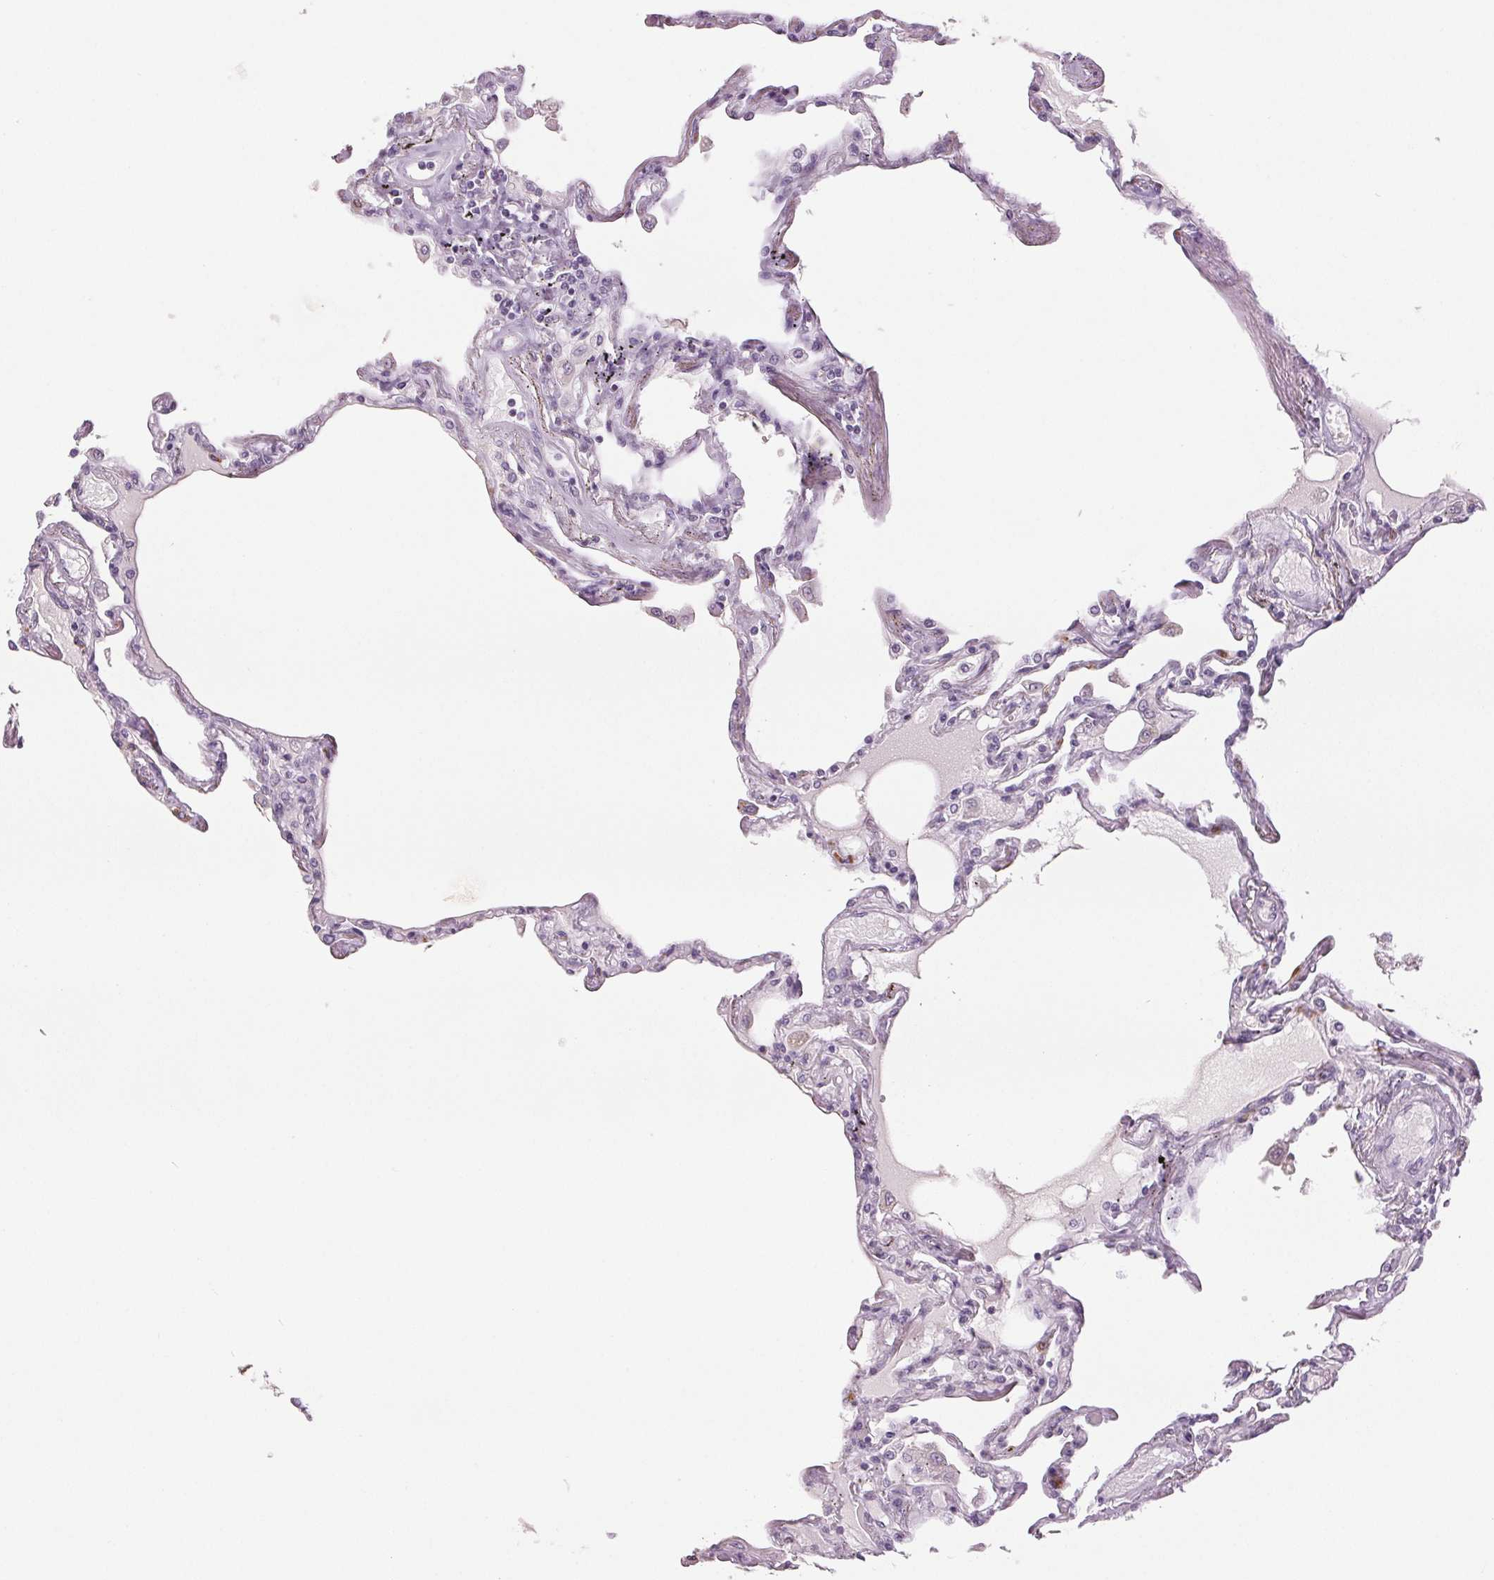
{"staining": {"intensity": "negative", "quantity": "none", "location": "none"}, "tissue": "lung", "cell_type": "Alveolar cells", "image_type": "normal", "snomed": [{"axis": "morphology", "description": "Normal tissue, NOS"}, {"axis": "morphology", "description": "Adenocarcinoma, NOS"}, {"axis": "topography", "description": "Cartilage tissue"}, {"axis": "topography", "description": "Lung"}], "caption": "Protein analysis of benign lung demonstrates no significant positivity in alveolar cells. Brightfield microscopy of immunohistochemistry stained with DAB (brown) and hematoxylin (blue), captured at high magnification.", "gene": "LTF", "patient": {"sex": "female", "age": 67}}